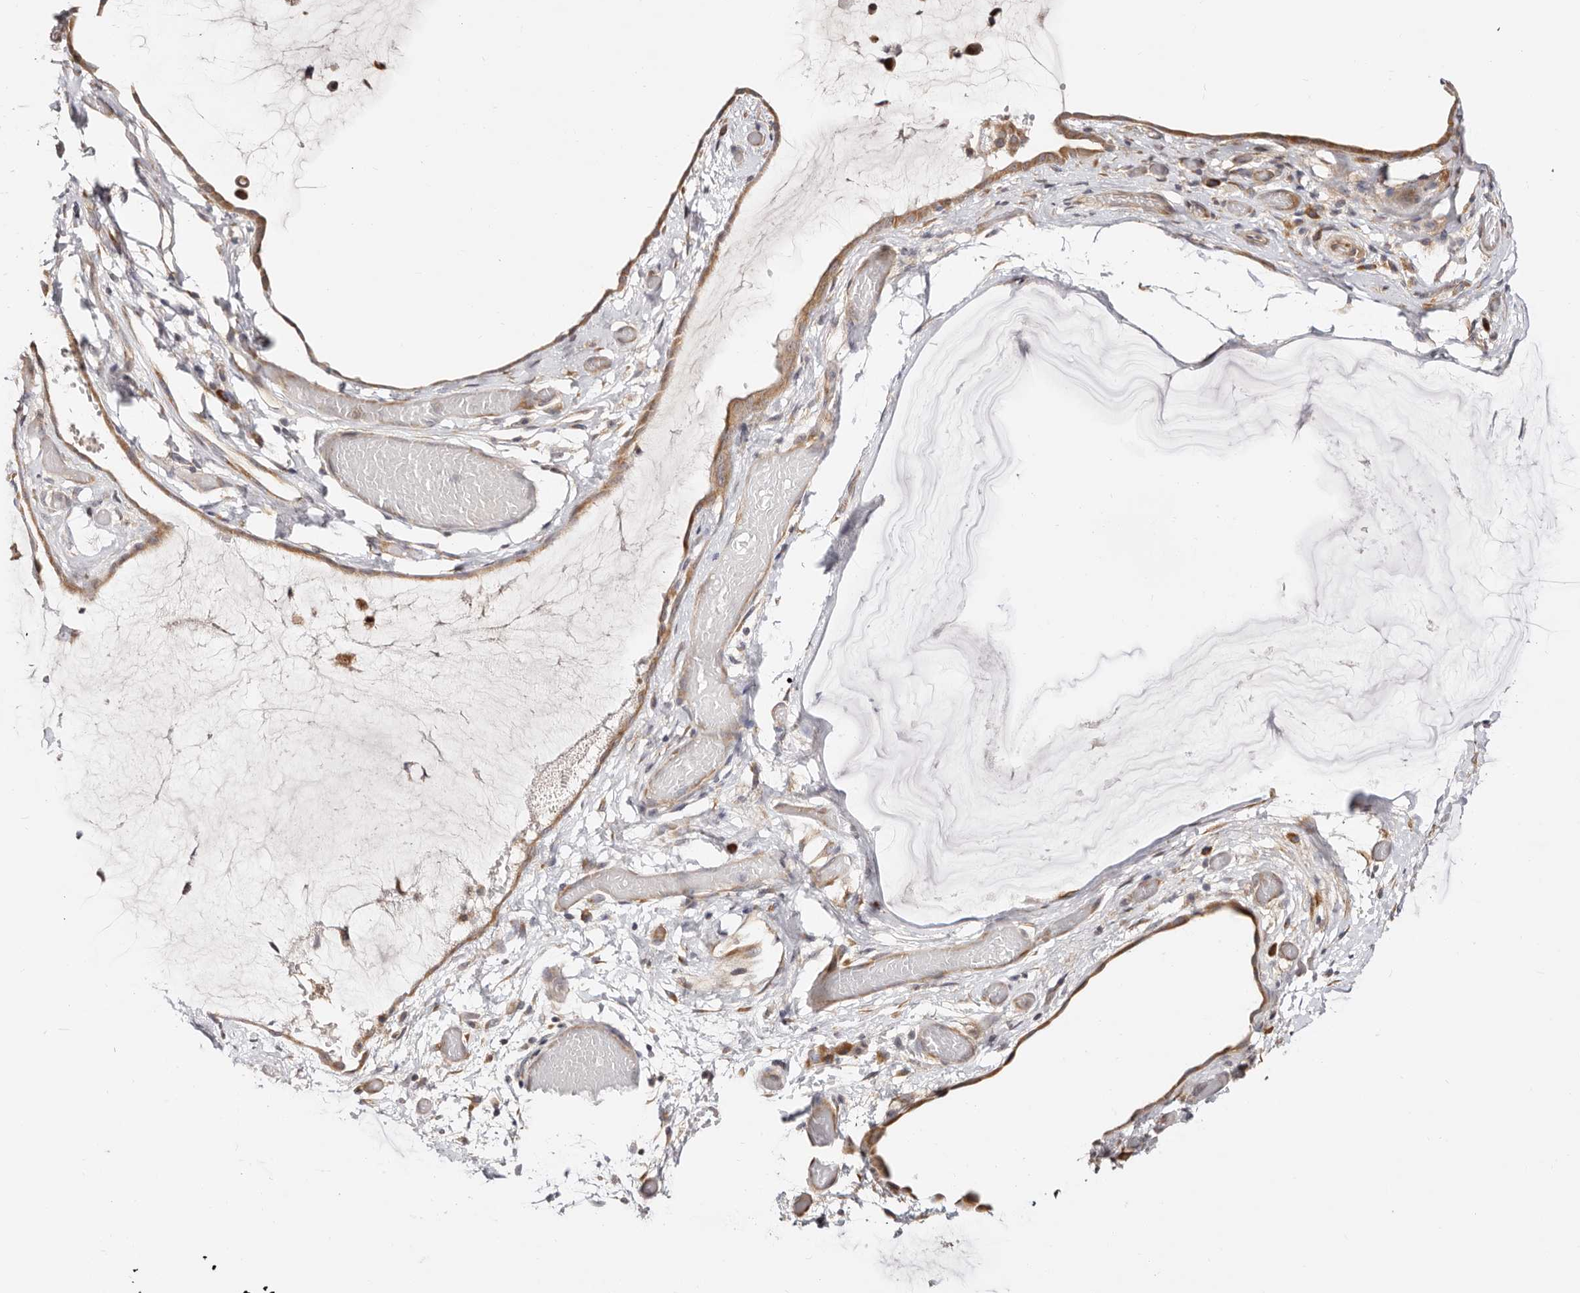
{"staining": {"intensity": "moderate", "quantity": ">75%", "location": "cytoplasmic/membranous,nuclear"}, "tissue": "ovarian cancer", "cell_type": "Tumor cells", "image_type": "cancer", "snomed": [{"axis": "morphology", "description": "Cystadenocarcinoma, mucinous, NOS"}, {"axis": "topography", "description": "Ovary"}], "caption": "Protein analysis of ovarian cancer (mucinous cystadenocarcinoma) tissue shows moderate cytoplasmic/membranous and nuclear expression in about >75% of tumor cells. The protein is shown in brown color, while the nuclei are stained blue.", "gene": "BCL2L15", "patient": {"sex": "female", "age": 39}}